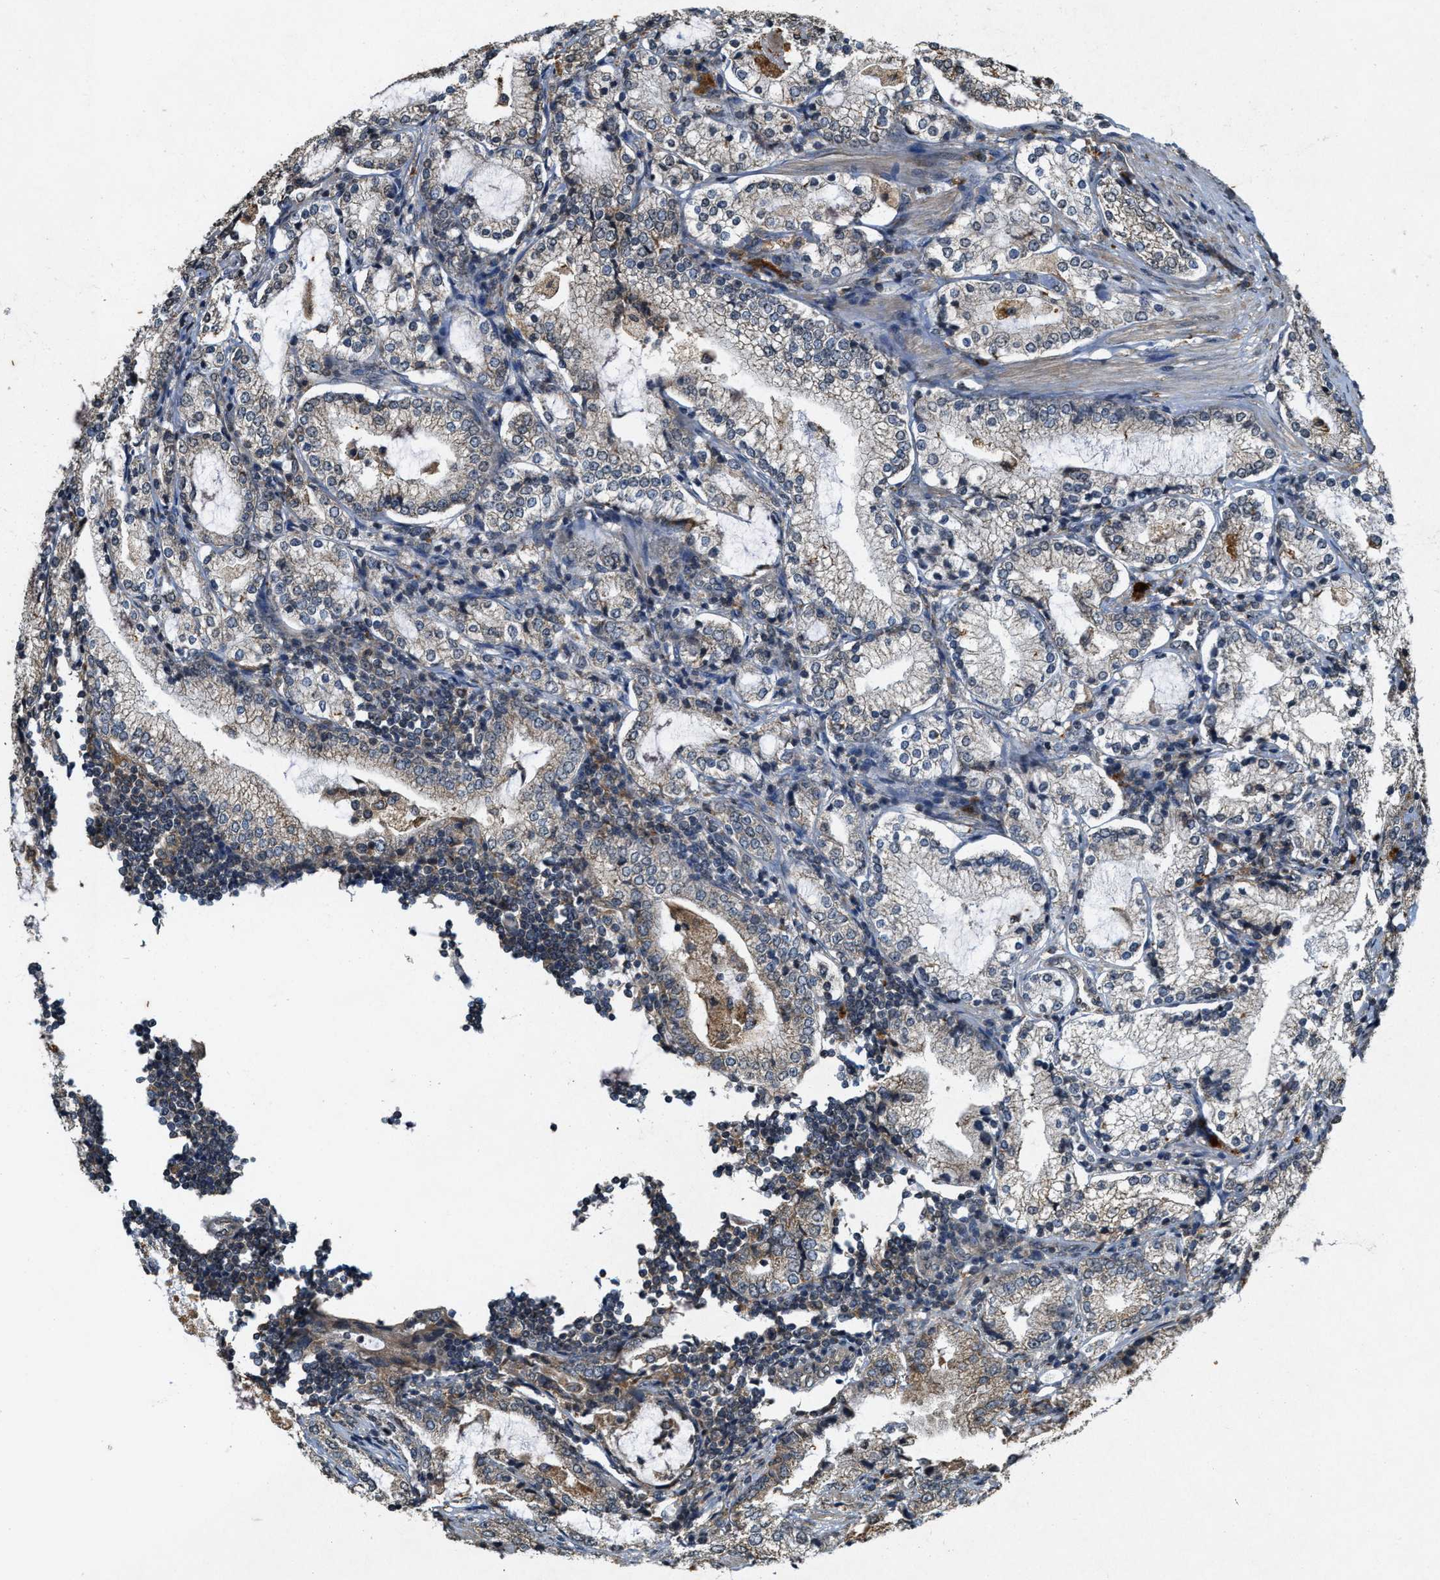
{"staining": {"intensity": "weak", "quantity": "25%-75%", "location": "cytoplasmic/membranous"}, "tissue": "prostate cancer", "cell_type": "Tumor cells", "image_type": "cancer", "snomed": [{"axis": "morphology", "description": "Adenocarcinoma, High grade"}, {"axis": "topography", "description": "Prostate"}], "caption": "Prostate cancer stained for a protein (brown) shows weak cytoplasmic/membranous positive staining in about 25%-75% of tumor cells.", "gene": "KIF21A", "patient": {"sex": "male", "age": 63}}